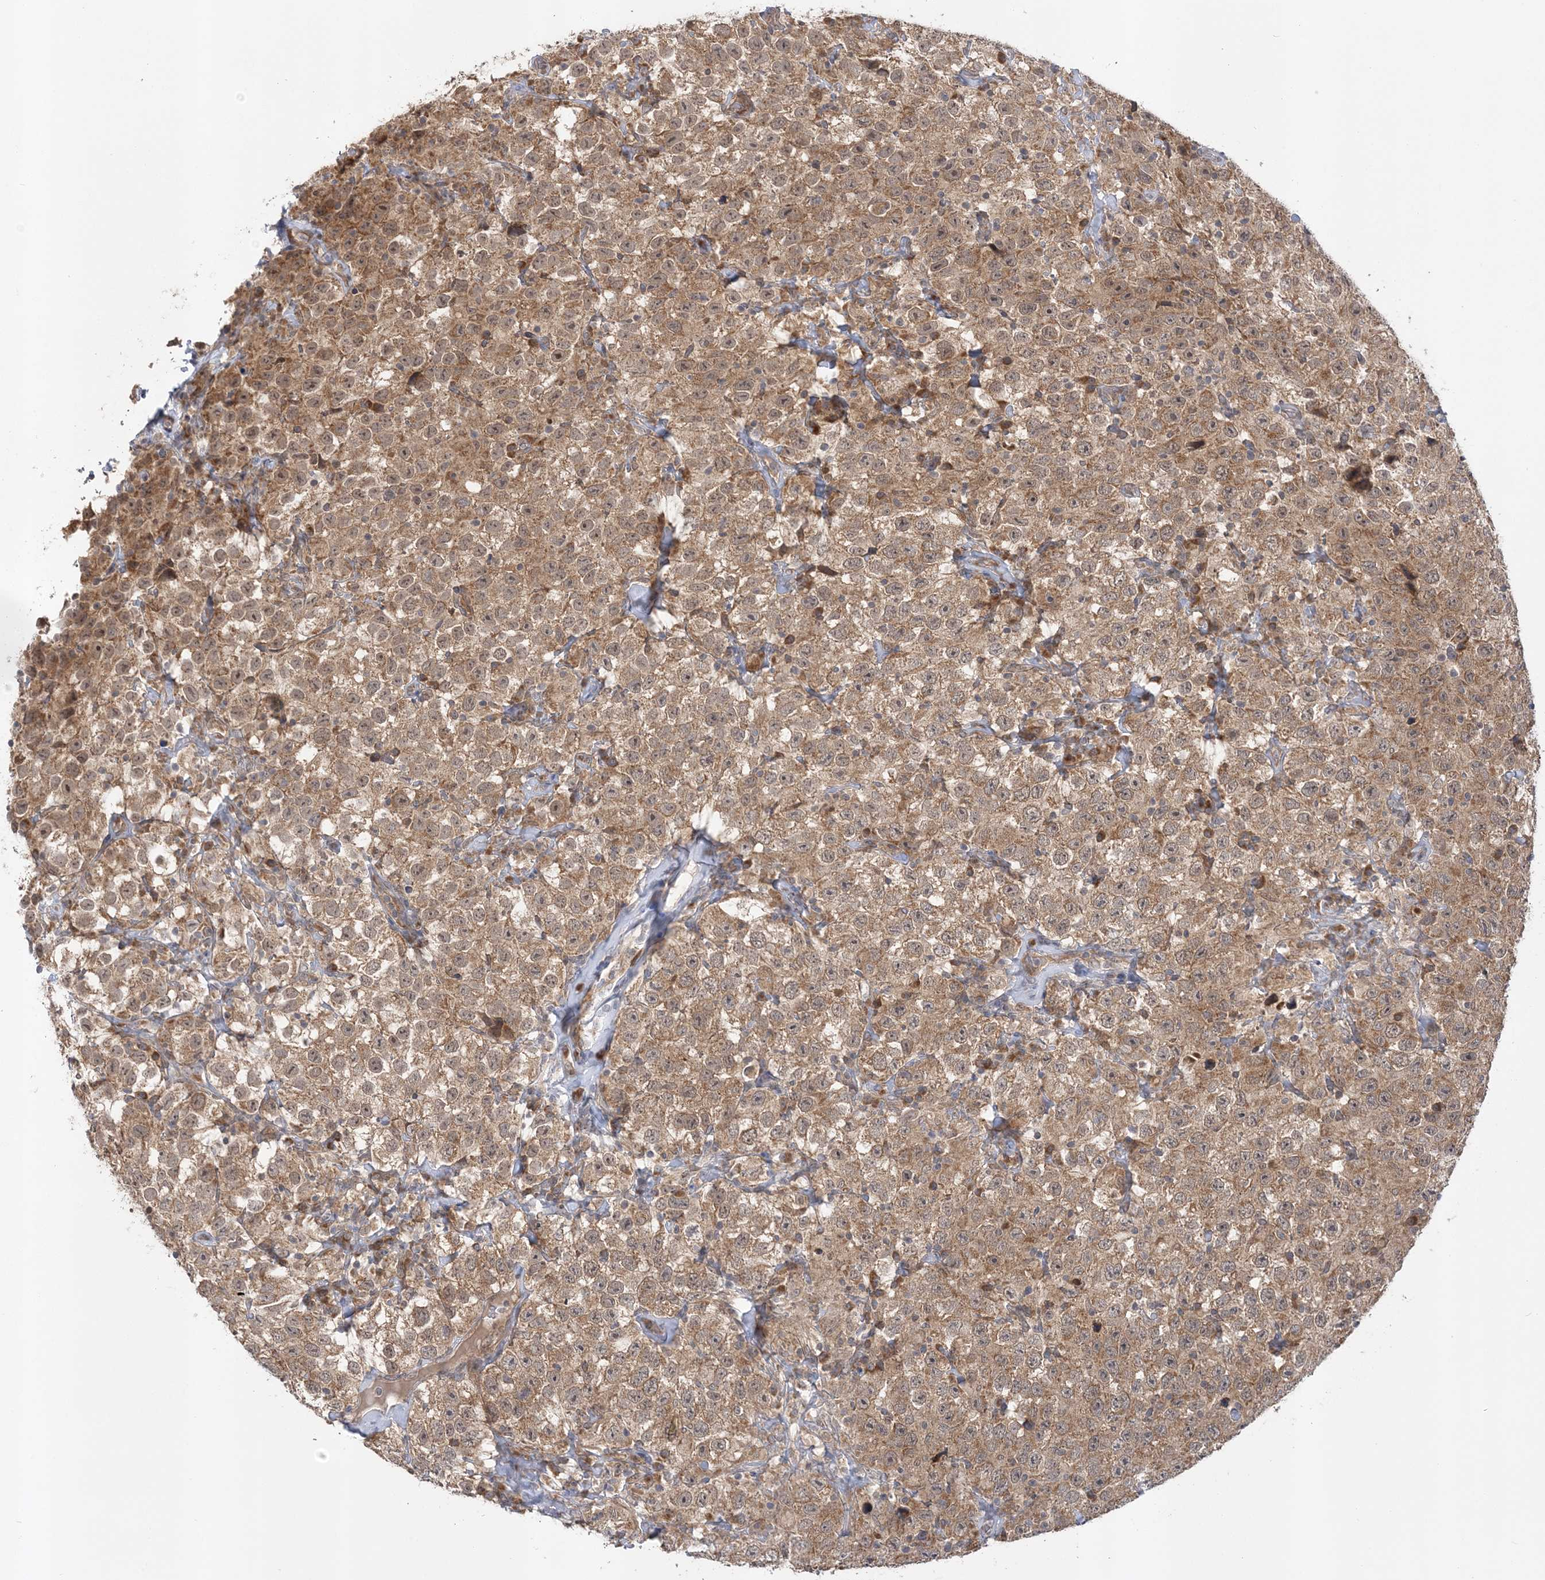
{"staining": {"intensity": "moderate", "quantity": ">75%", "location": "cytoplasmic/membranous,nuclear"}, "tissue": "testis cancer", "cell_type": "Tumor cells", "image_type": "cancer", "snomed": [{"axis": "morphology", "description": "Seminoma, NOS"}, {"axis": "topography", "description": "Testis"}], "caption": "Brown immunohistochemical staining in seminoma (testis) displays moderate cytoplasmic/membranous and nuclear expression in approximately >75% of tumor cells. (DAB (3,3'-diaminobenzidine) = brown stain, brightfield microscopy at high magnification).", "gene": "MMADHC", "patient": {"sex": "male", "age": 41}}